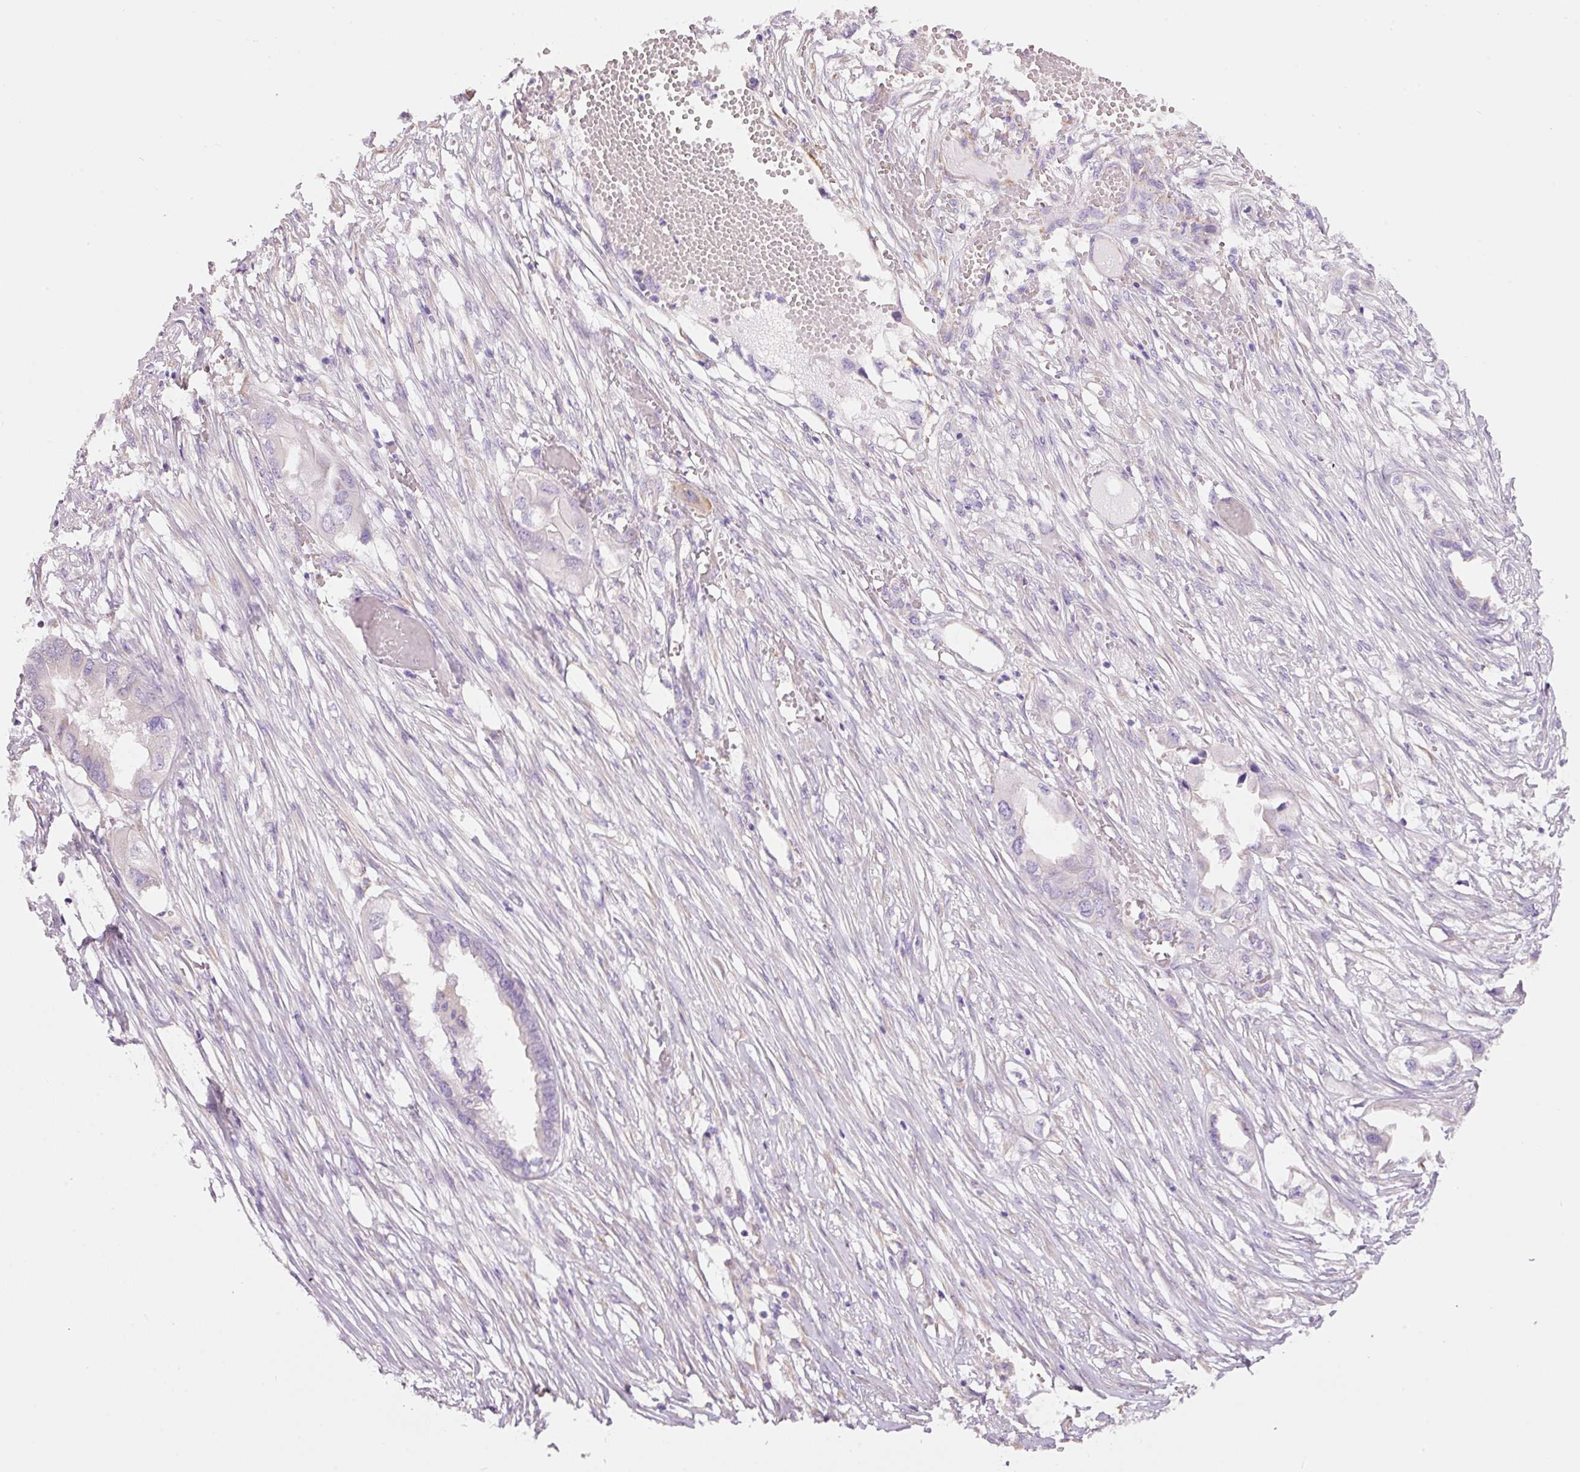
{"staining": {"intensity": "negative", "quantity": "none", "location": "none"}, "tissue": "endometrial cancer", "cell_type": "Tumor cells", "image_type": "cancer", "snomed": [{"axis": "morphology", "description": "Adenocarcinoma, NOS"}, {"axis": "morphology", "description": "Adenocarcinoma, metastatic, NOS"}, {"axis": "topography", "description": "Adipose tissue"}, {"axis": "topography", "description": "Endometrium"}], "caption": "A high-resolution image shows immunohistochemistry (IHC) staining of endometrial cancer, which shows no significant expression in tumor cells.", "gene": "GCG", "patient": {"sex": "female", "age": 67}}